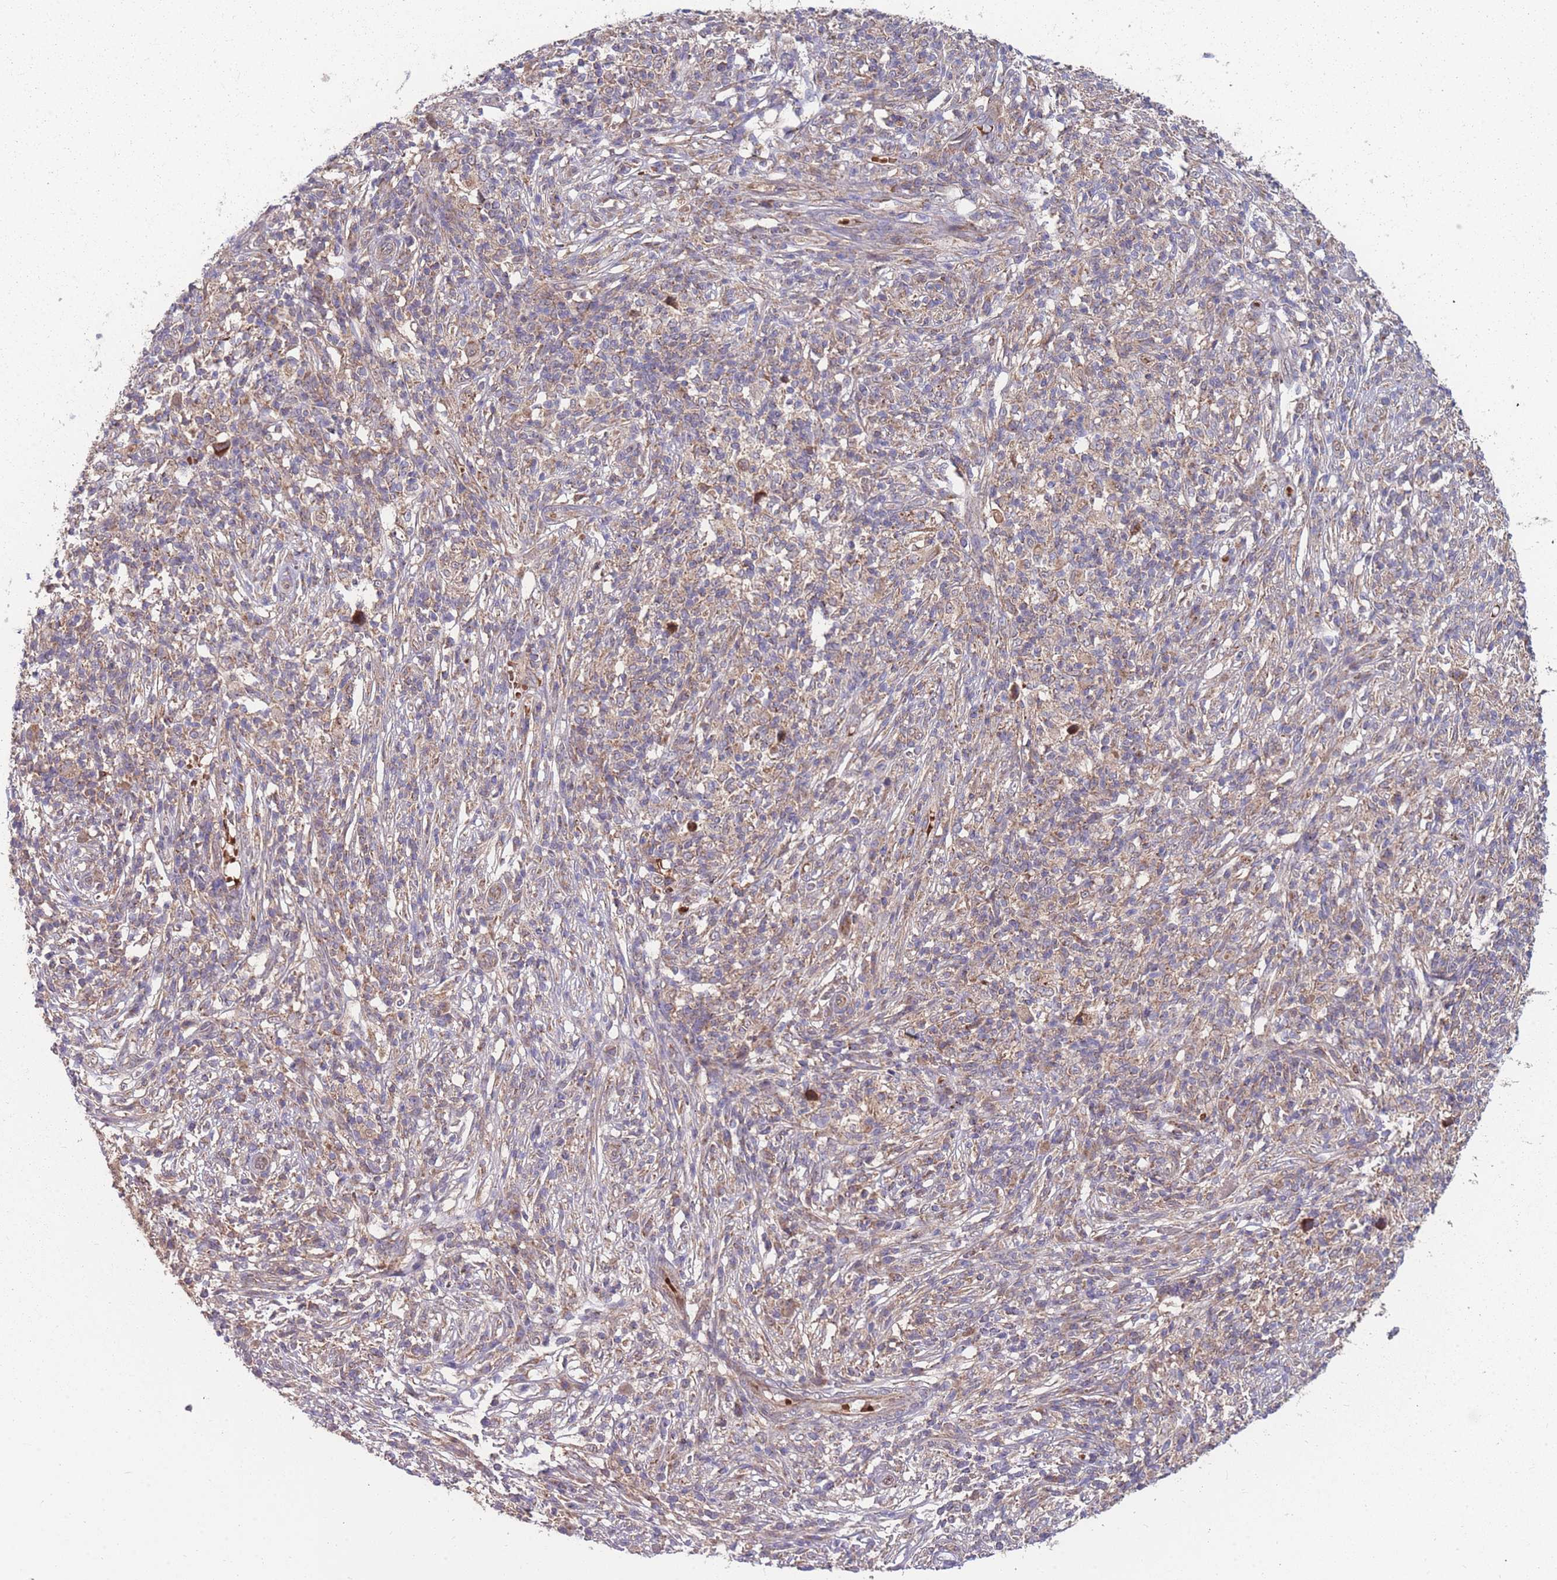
{"staining": {"intensity": "weak", "quantity": "25%-75%", "location": "cytoplasmic/membranous"}, "tissue": "melanoma", "cell_type": "Tumor cells", "image_type": "cancer", "snomed": [{"axis": "morphology", "description": "Malignant melanoma, NOS"}, {"axis": "topography", "description": "Skin"}], "caption": "A high-resolution histopathology image shows immunohistochemistry staining of malignant melanoma, which exhibits weak cytoplasmic/membranous expression in about 25%-75% of tumor cells.", "gene": "SLC35B4", "patient": {"sex": "male", "age": 66}}